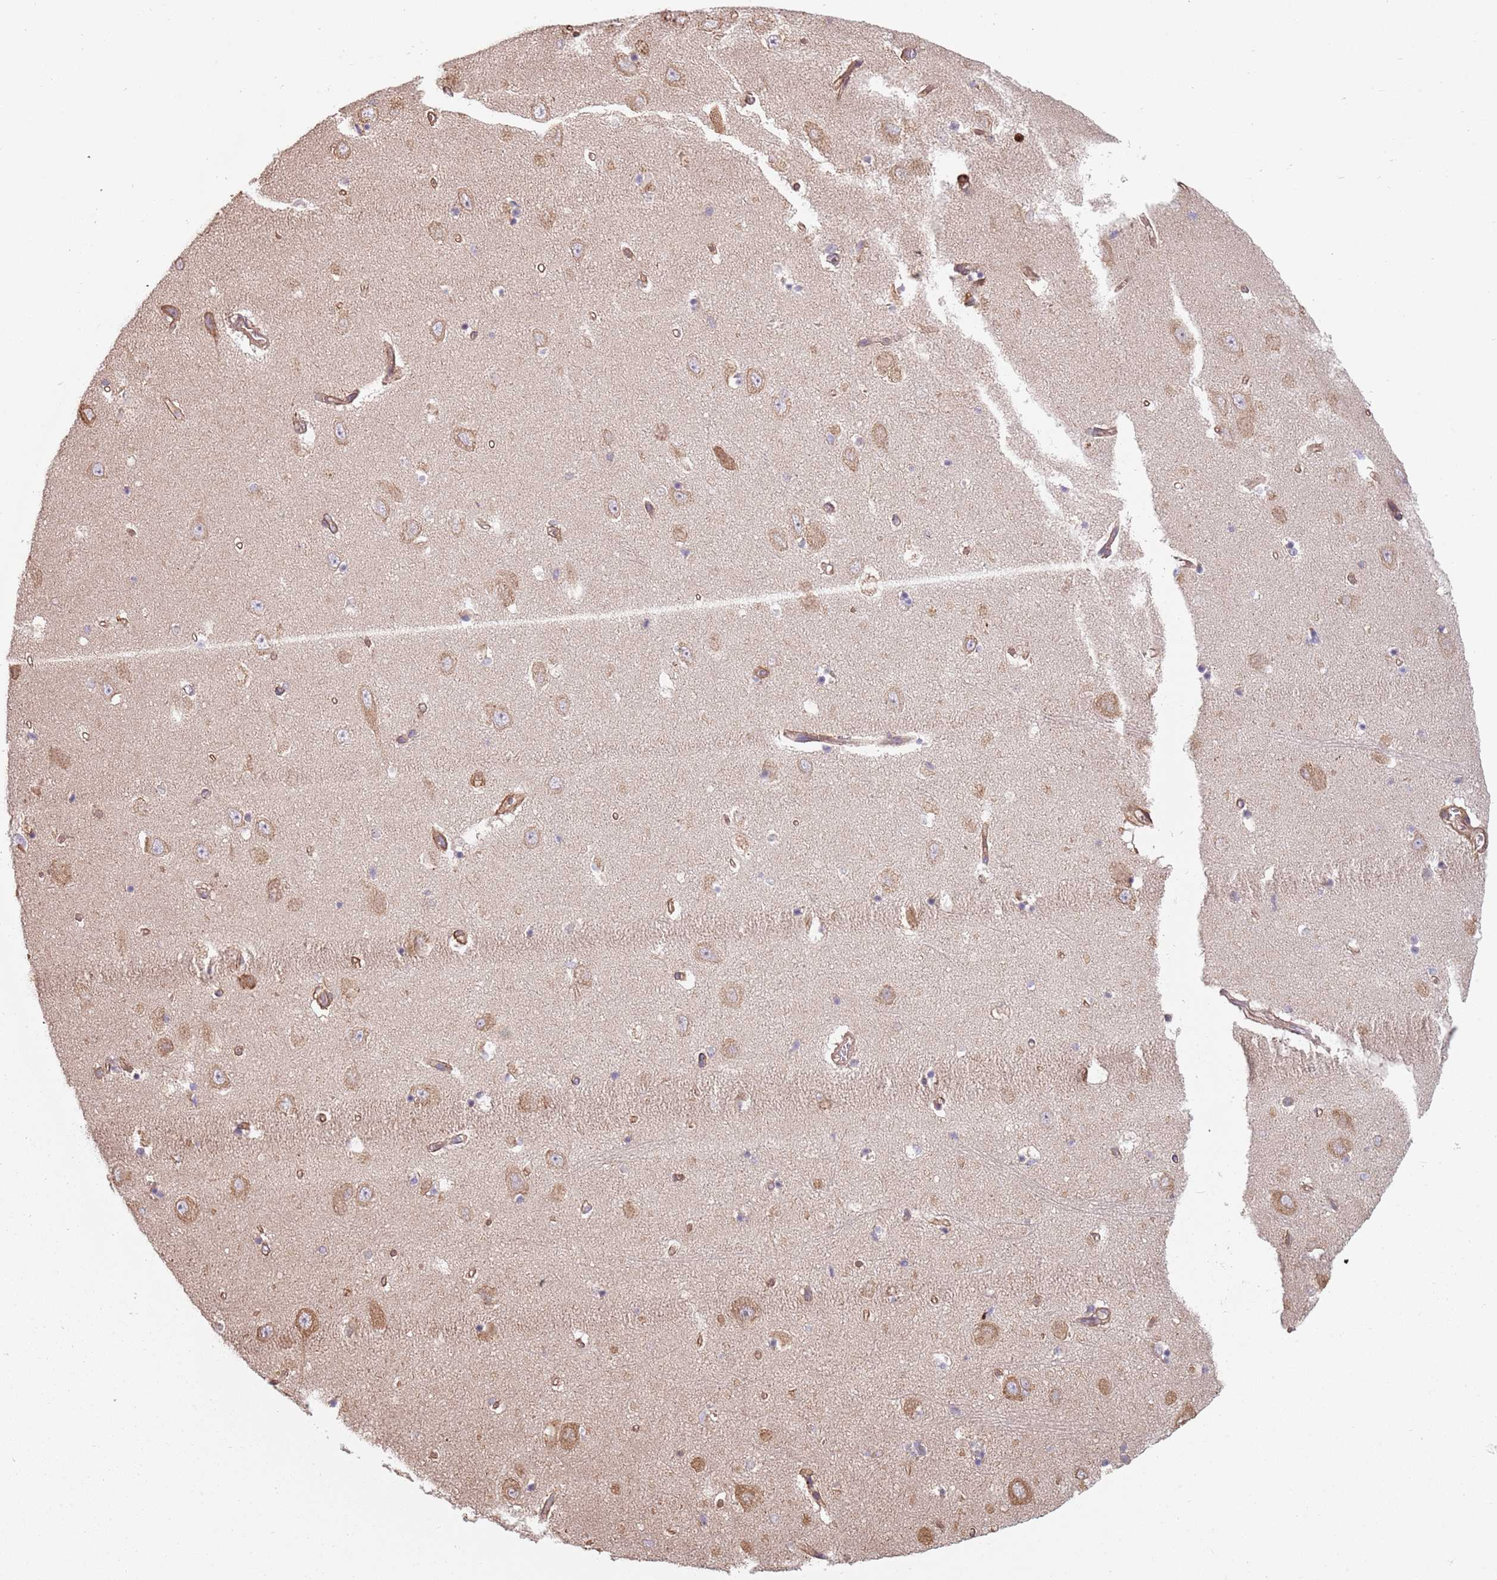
{"staining": {"intensity": "negative", "quantity": "none", "location": "none"}, "tissue": "hippocampus", "cell_type": "Glial cells", "image_type": "normal", "snomed": [{"axis": "morphology", "description": "Normal tissue, NOS"}, {"axis": "topography", "description": "Hippocampus"}], "caption": "The image shows no significant staining in glial cells of hippocampus.", "gene": "SPDL1", "patient": {"sex": "female", "age": 64}}